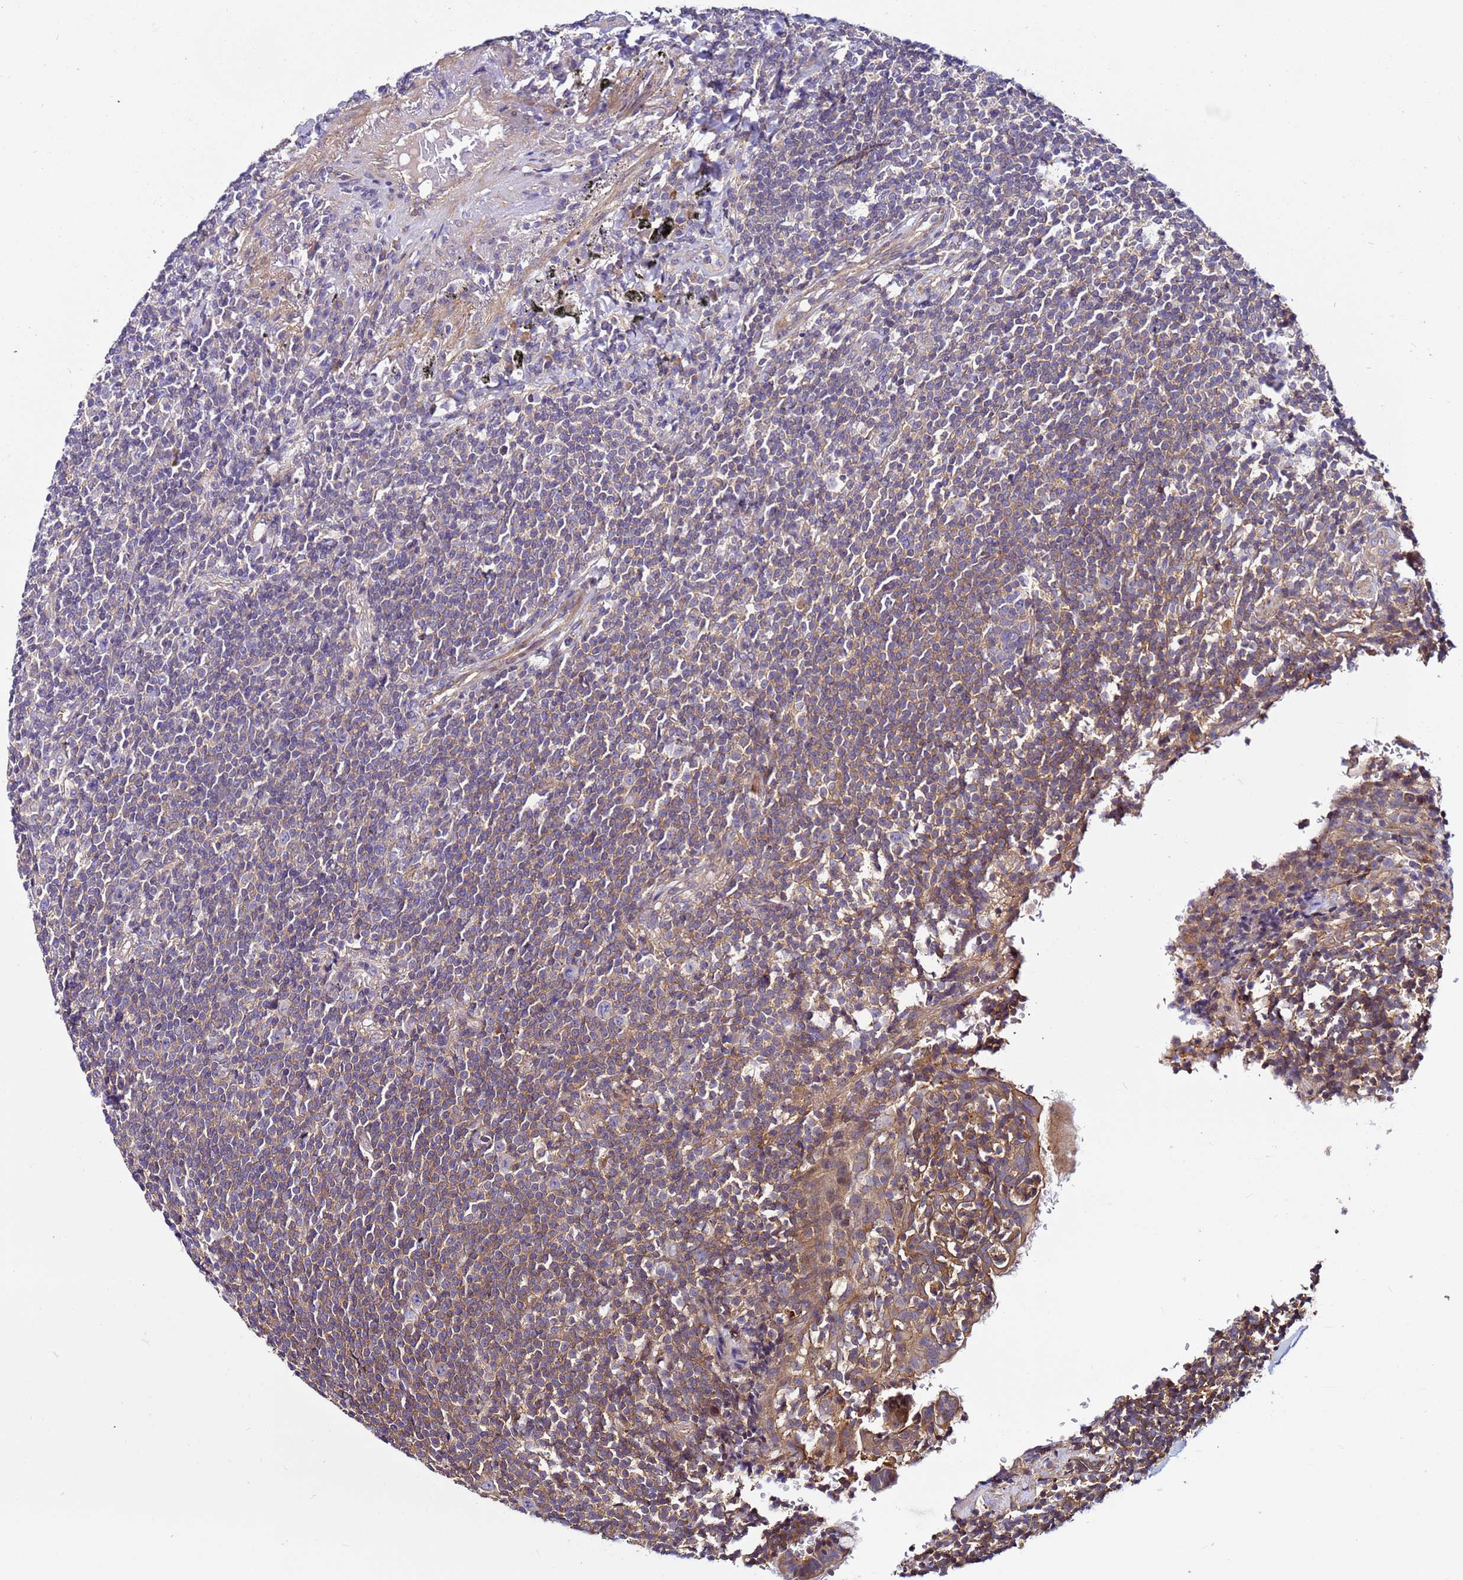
{"staining": {"intensity": "moderate", "quantity": "<25%", "location": "cytoplasmic/membranous"}, "tissue": "lymphoma", "cell_type": "Tumor cells", "image_type": "cancer", "snomed": [{"axis": "morphology", "description": "Malignant lymphoma, non-Hodgkin's type, Low grade"}, {"axis": "topography", "description": "Lung"}], "caption": "A low amount of moderate cytoplasmic/membranous positivity is seen in approximately <25% of tumor cells in malignant lymphoma, non-Hodgkin's type (low-grade) tissue. (DAB IHC, brown staining for protein, blue staining for nuclei).", "gene": "STK38", "patient": {"sex": "female", "age": 71}}